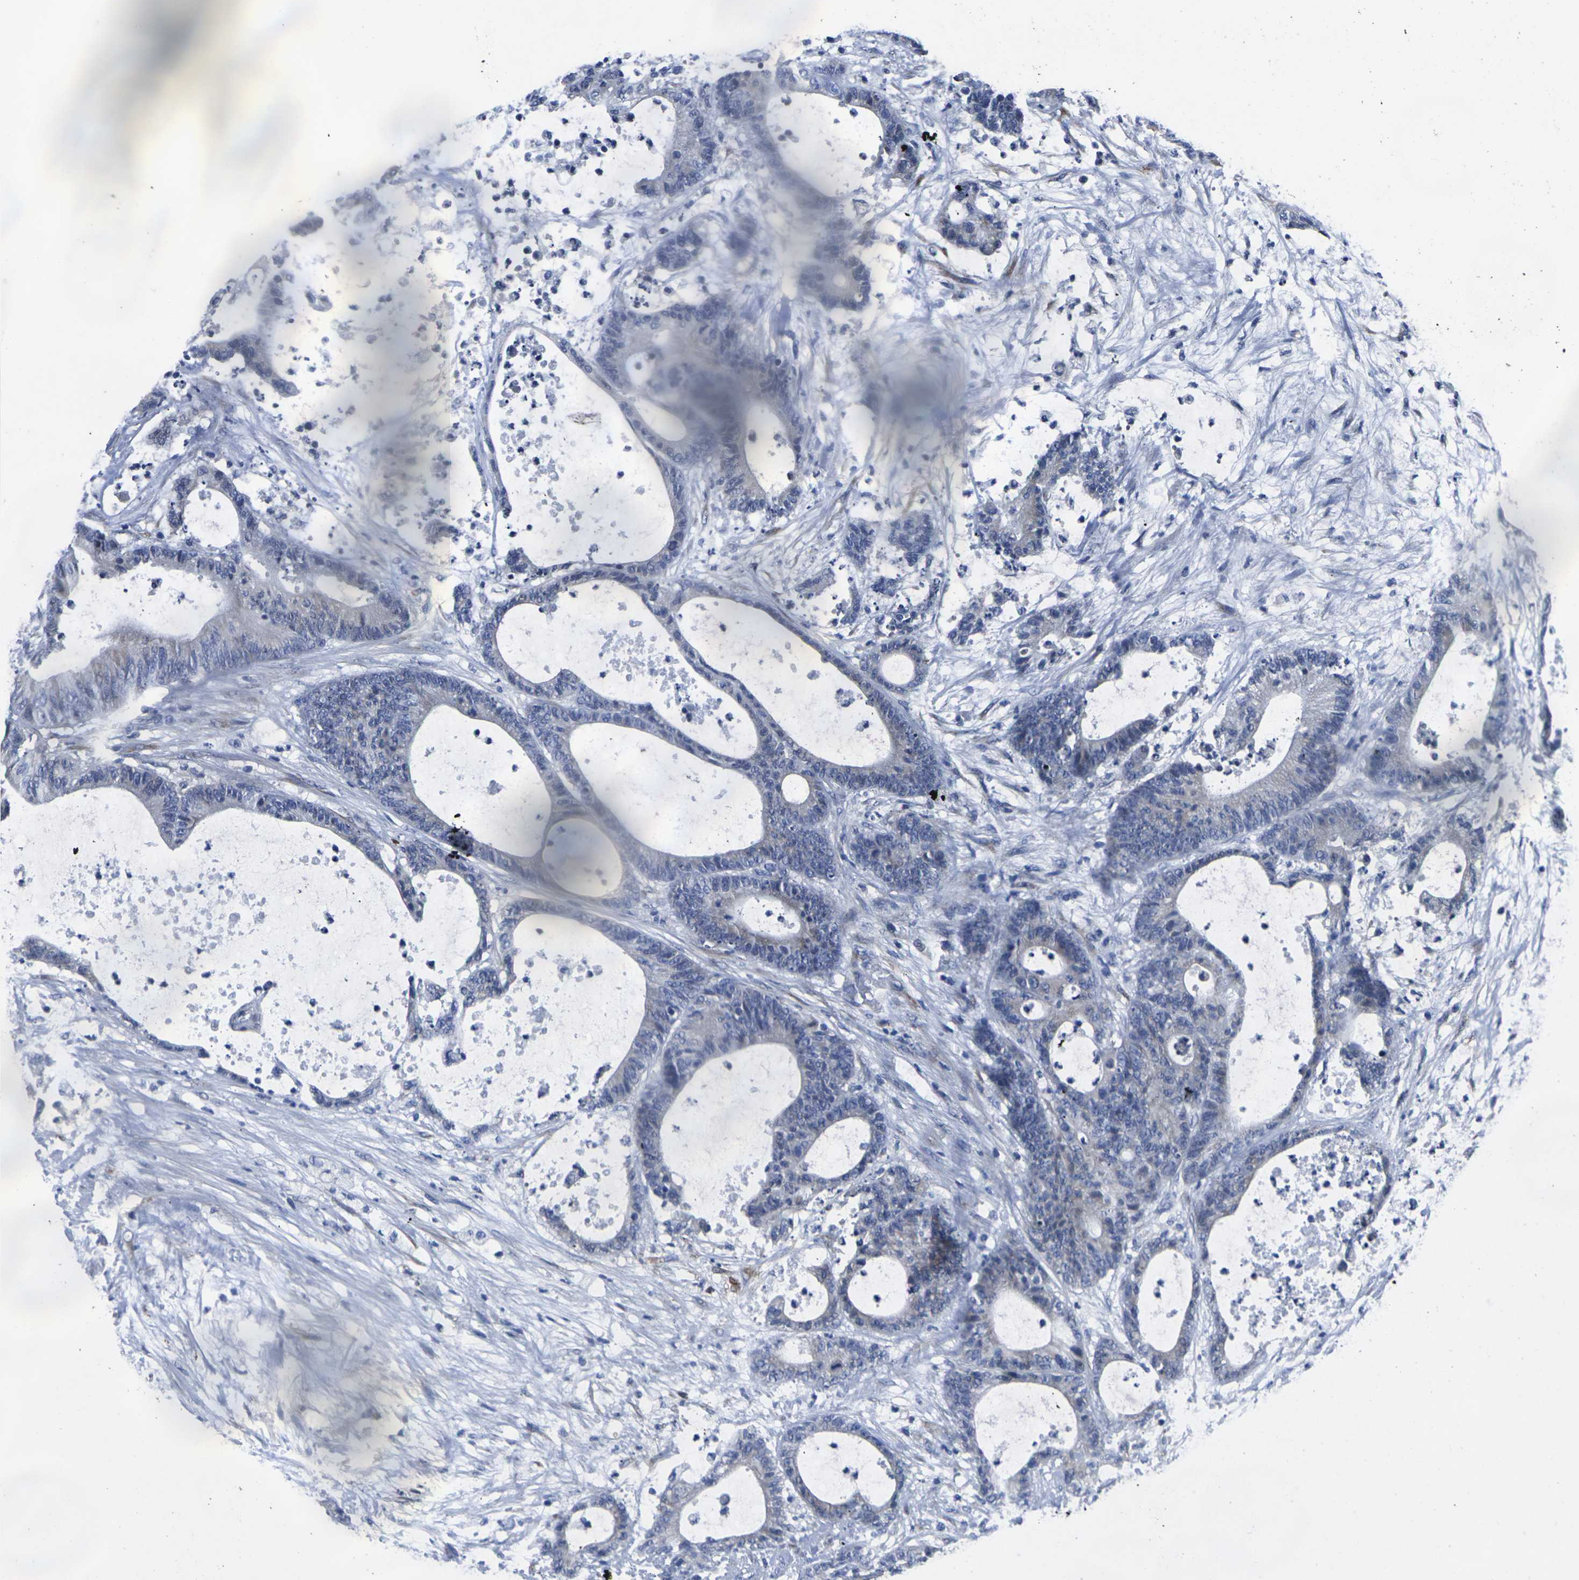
{"staining": {"intensity": "negative", "quantity": "none", "location": "none"}, "tissue": "colorectal cancer", "cell_type": "Tumor cells", "image_type": "cancer", "snomed": [{"axis": "morphology", "description": "Adenocarcinoma, NOS"}, {"axis": "topography", "description": "Colon"}], "caption": "There is no significant expression in tumor cells of colorectal adenocarcinoma. The staining is performed using DAB brown chromogen with nuclei counter-stained in using hematoxylin.", "gene": "CYP2C8", "patient": {"sex": "female", "age": 84}}